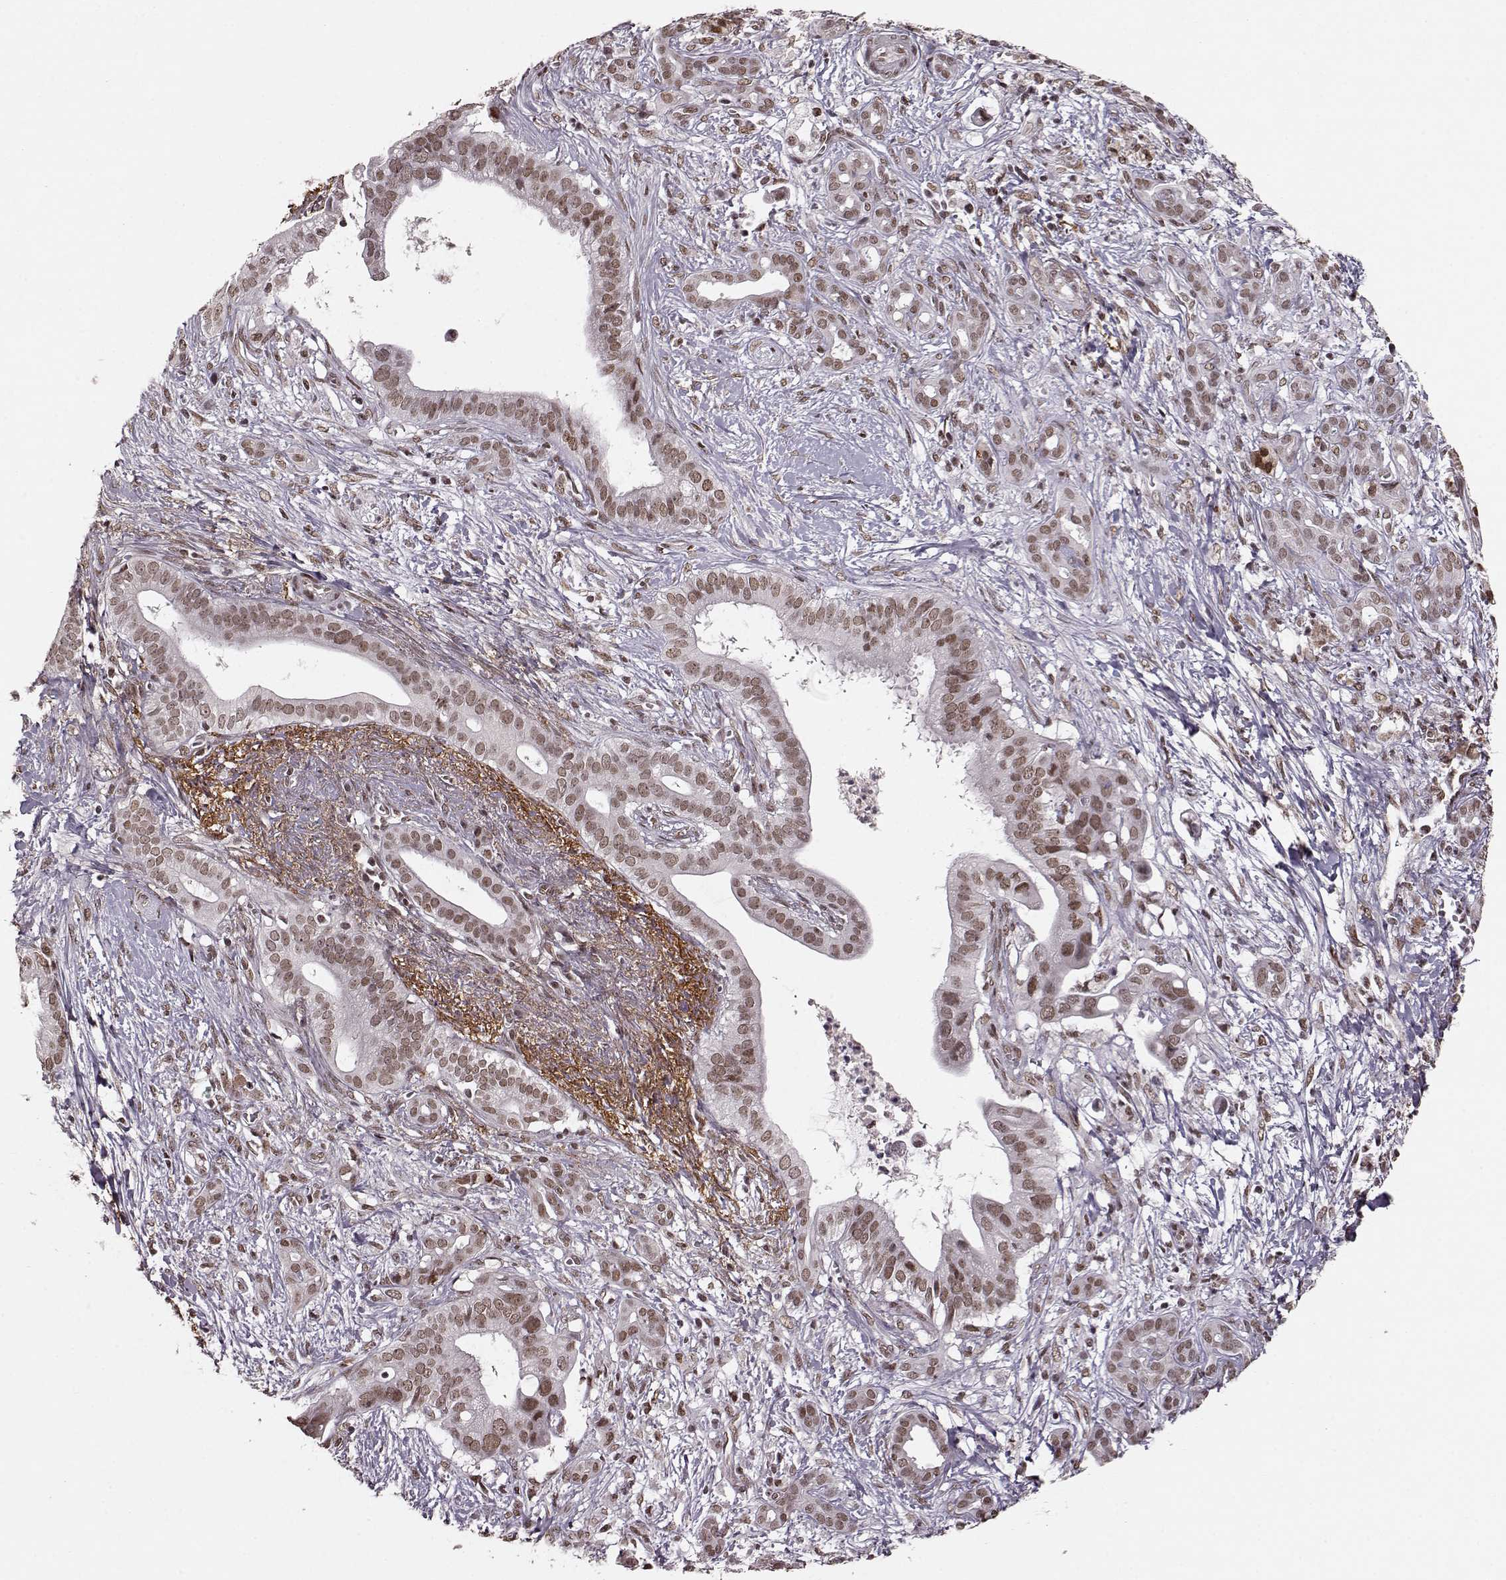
{"staining": {"intensity": "weak", "quantity": ">75%", "location": "nuclear"}, "tissue": "pancreatic cancer", "cell_type": "Tumor cells", "image_type": "cancer", "snomed": [{"axis": "morphology", "description": "Adenocarcinoma, NOS"}, {"axis": "topography", "description": "Pancreas"}], "caption": "Adenocarcinoma (pancreatic) stained for a protein (brown) displays weak nuclear positive staining in approximately >75% of tumor cells.", "gene": "RRAGD", "patient": {"sex": "male", "age": 61}}